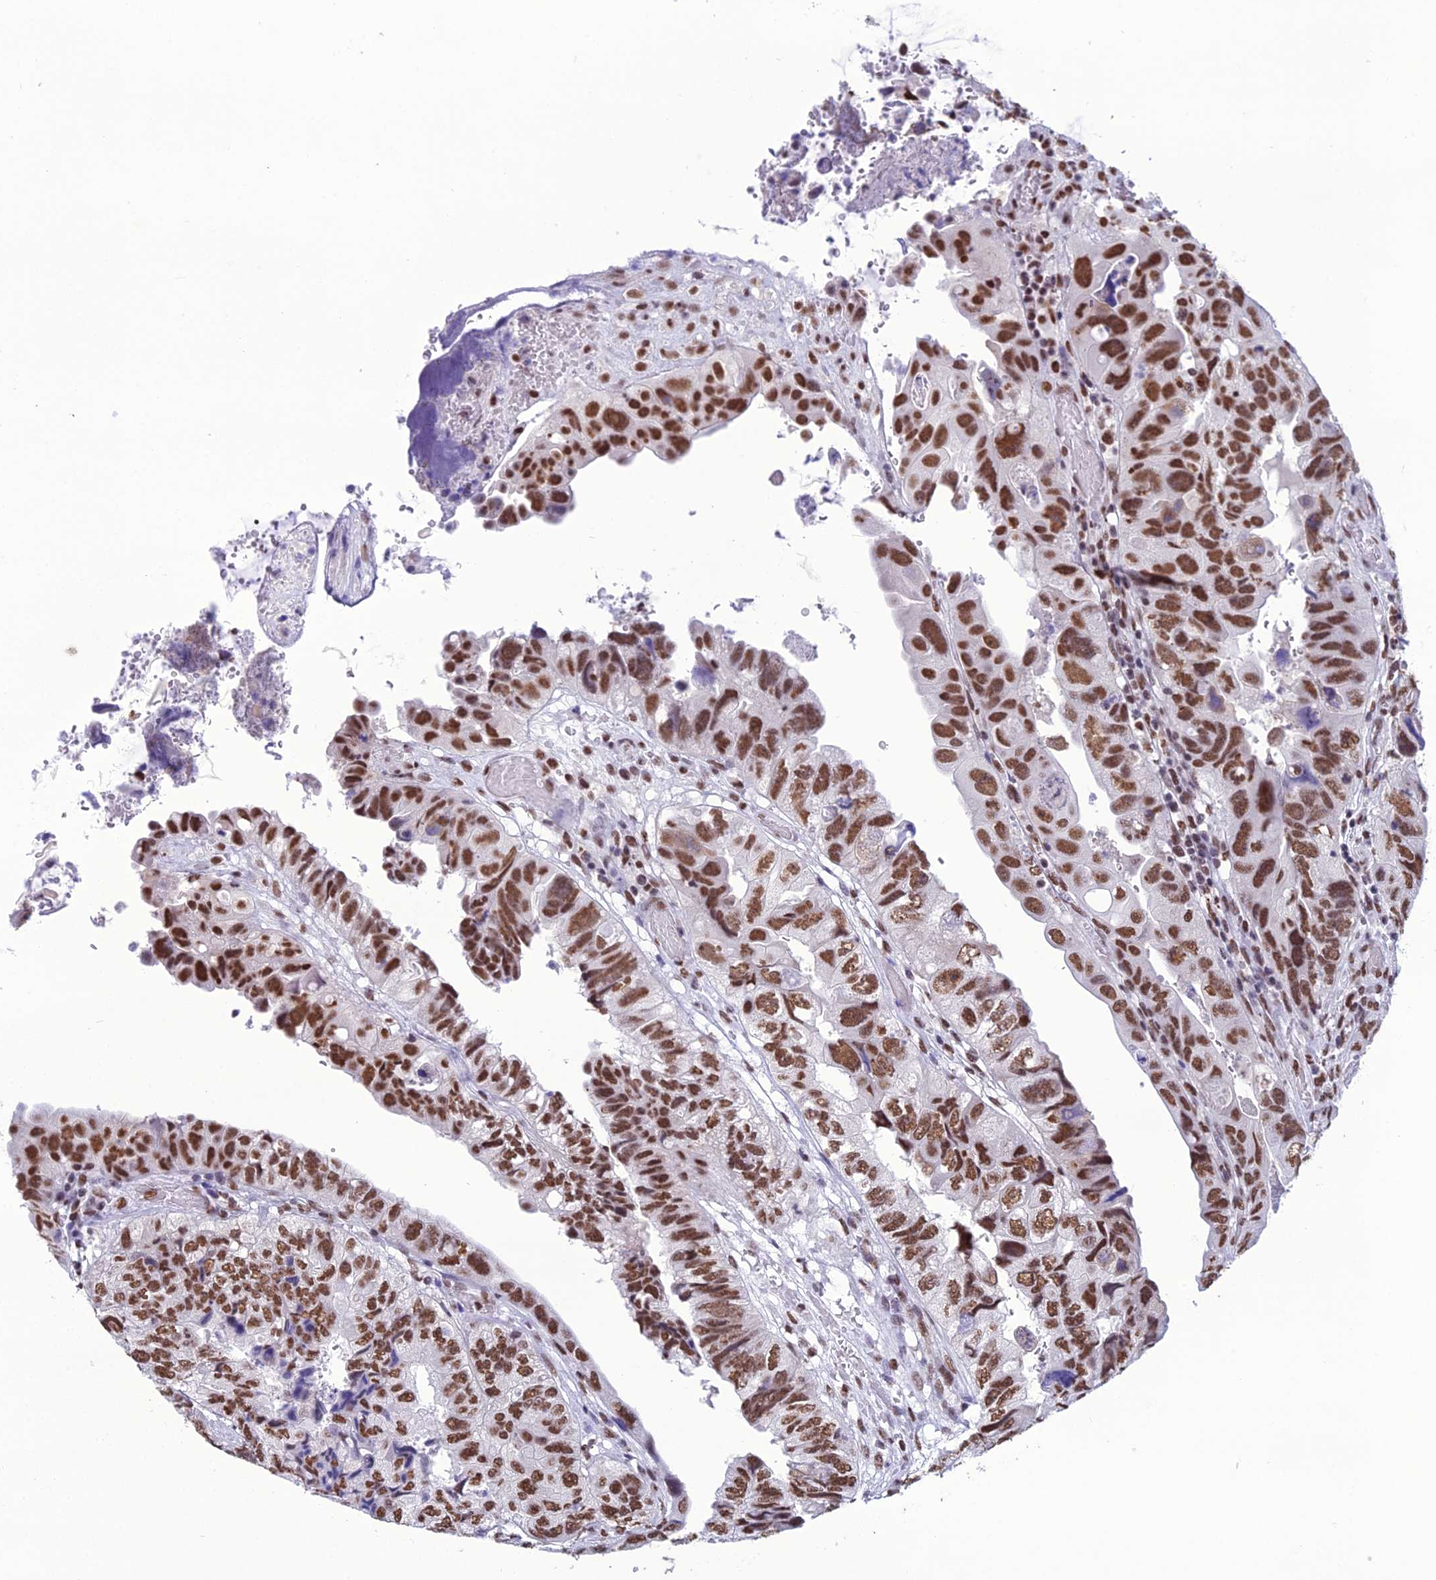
{"staining": {"intensity": "moderate", "quantity": ">75%", "location": "nuclear"}, "tissue": "colorectal cancer", "cell_type": "Tumor cells", "image_type": "cancer", "snomed": [{"axis": "morphology", "description": "Adenocarcinoma, NOS"}, {"axis": "topography", "description": "Rectum"}], "caption": "IHC image of adenocarcinoma (colorectal) stained for a protein (brown), which displays medium levels of moderate nuclear staining in about >75% of tumor cells.", "gene": "PRAMEF12", "patient": {"sex": "male", "age": 63}}